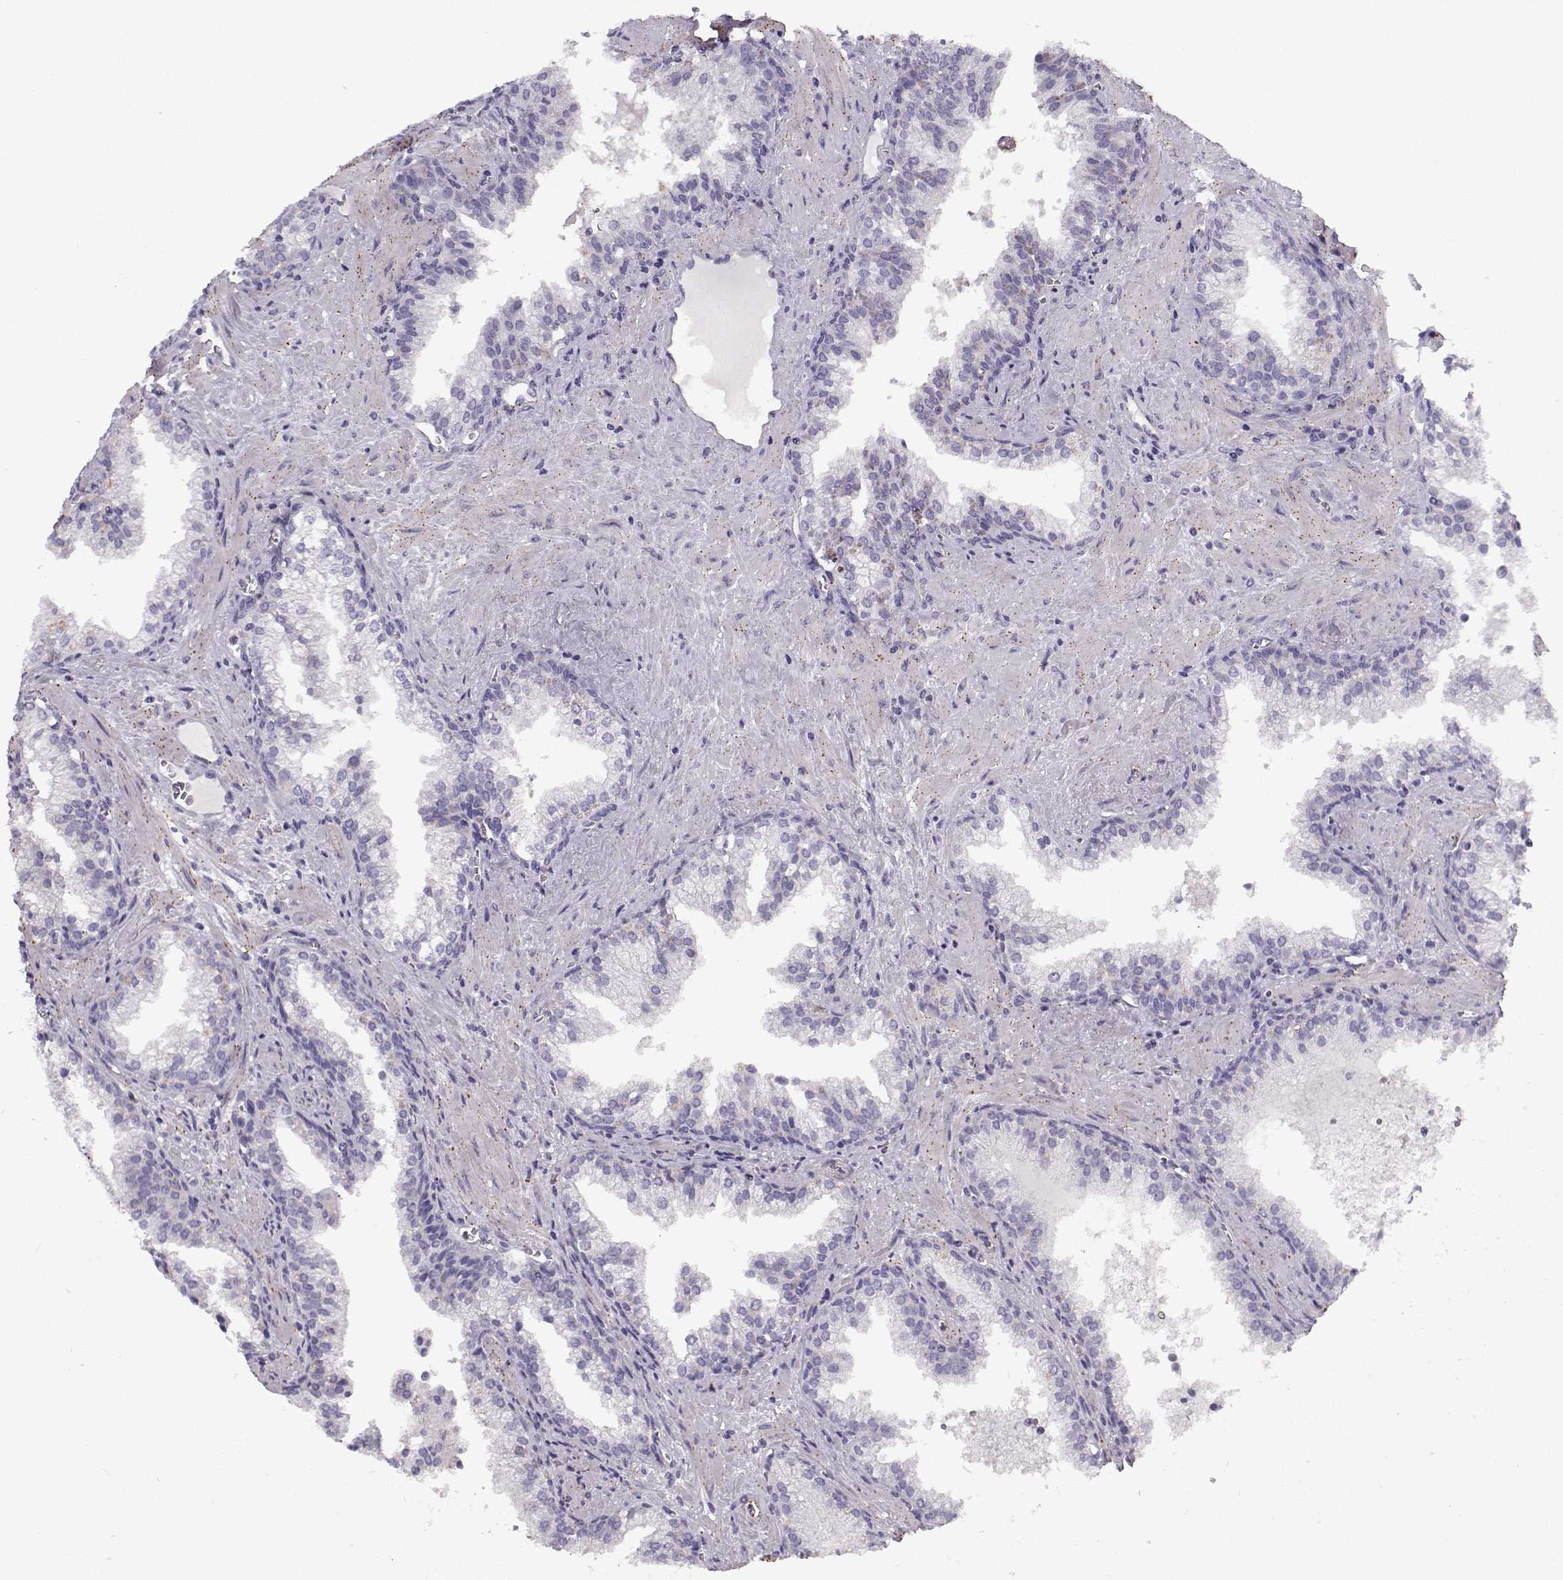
{"staining": {"intensity": "negative", "quantity": "none", "location": "none"}, "tissue": "prostate cancer", "cell_type": "Tumor cells", "image_type": "cancer", "snomed": [{"axis": "morphology", "description": "Adenocarcinoma, High grade"}, {"axis": "topography", "description": "Prostate"}], "caption": "Immunohistochemical staining of human prostate cancer (adenocarcinoma (high-grade)) shows no significant positivity in tumor cells.", "gene": "MYO1A", "patient": {"sex": "male", "age": 68}}